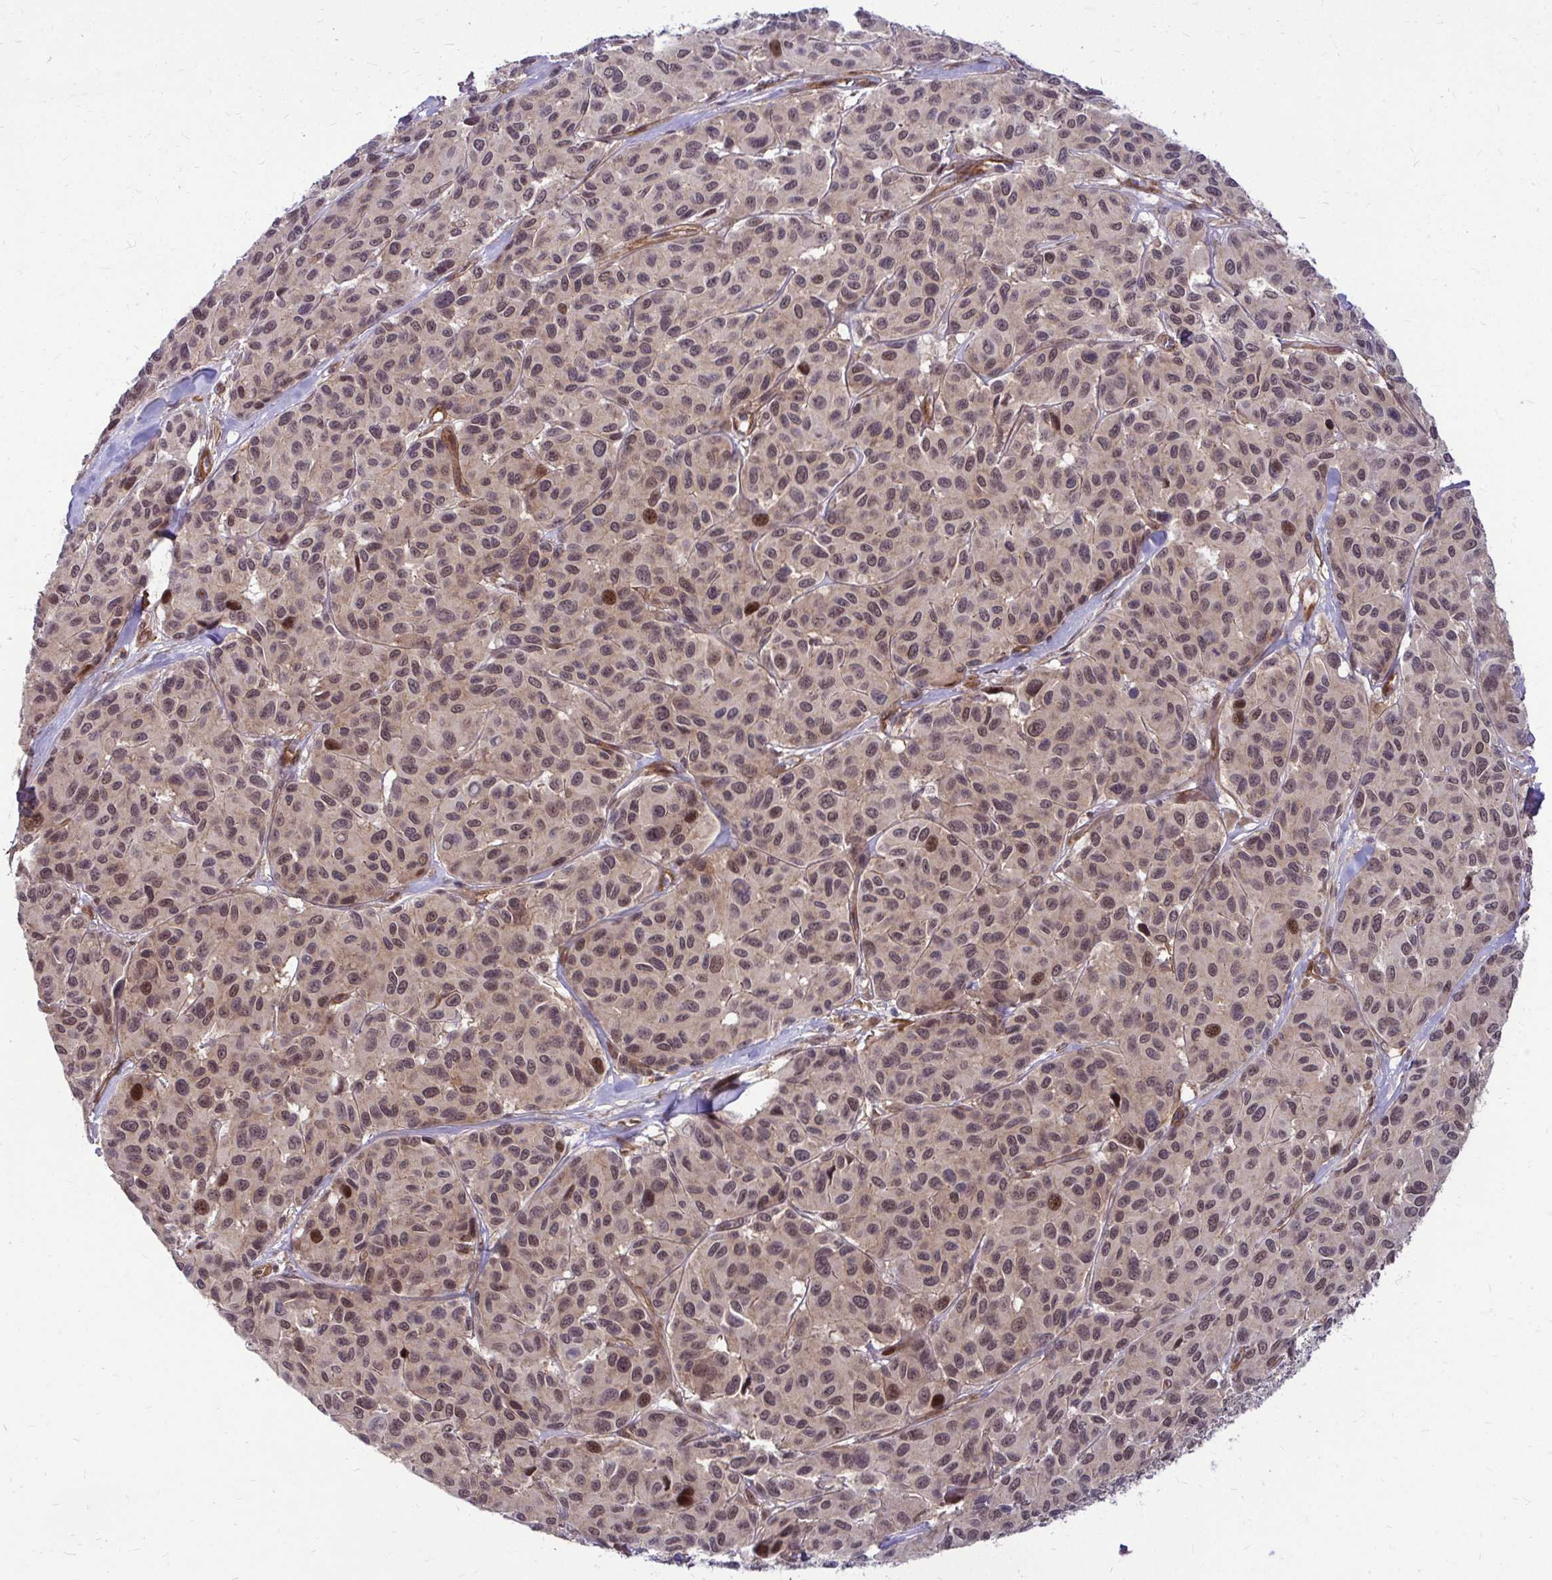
{"staining": {"intensity": "moderate", "quantity": "25%-75%", "location": "nuclear"}, "tissue": "melanoma", "cell_type": "Tumor cells", "image_type": "cancer", "snomed": [{"axis": "morphology", "description": "Malignant melanoma, NOS"}, {"axis": "topography", "description": "Skin"}], "caption": "Protein staining by IHC shows moderate nuclear expression in approximately 25%-75% of tumor cells in malignant melanoma. The protein is stained brown, and the nuclei are stained in blue (DAB IHC with brightfield microscopy, high magnification).", "gene": "TRIP6", "patient": {"sex": "female", "age": 66}}